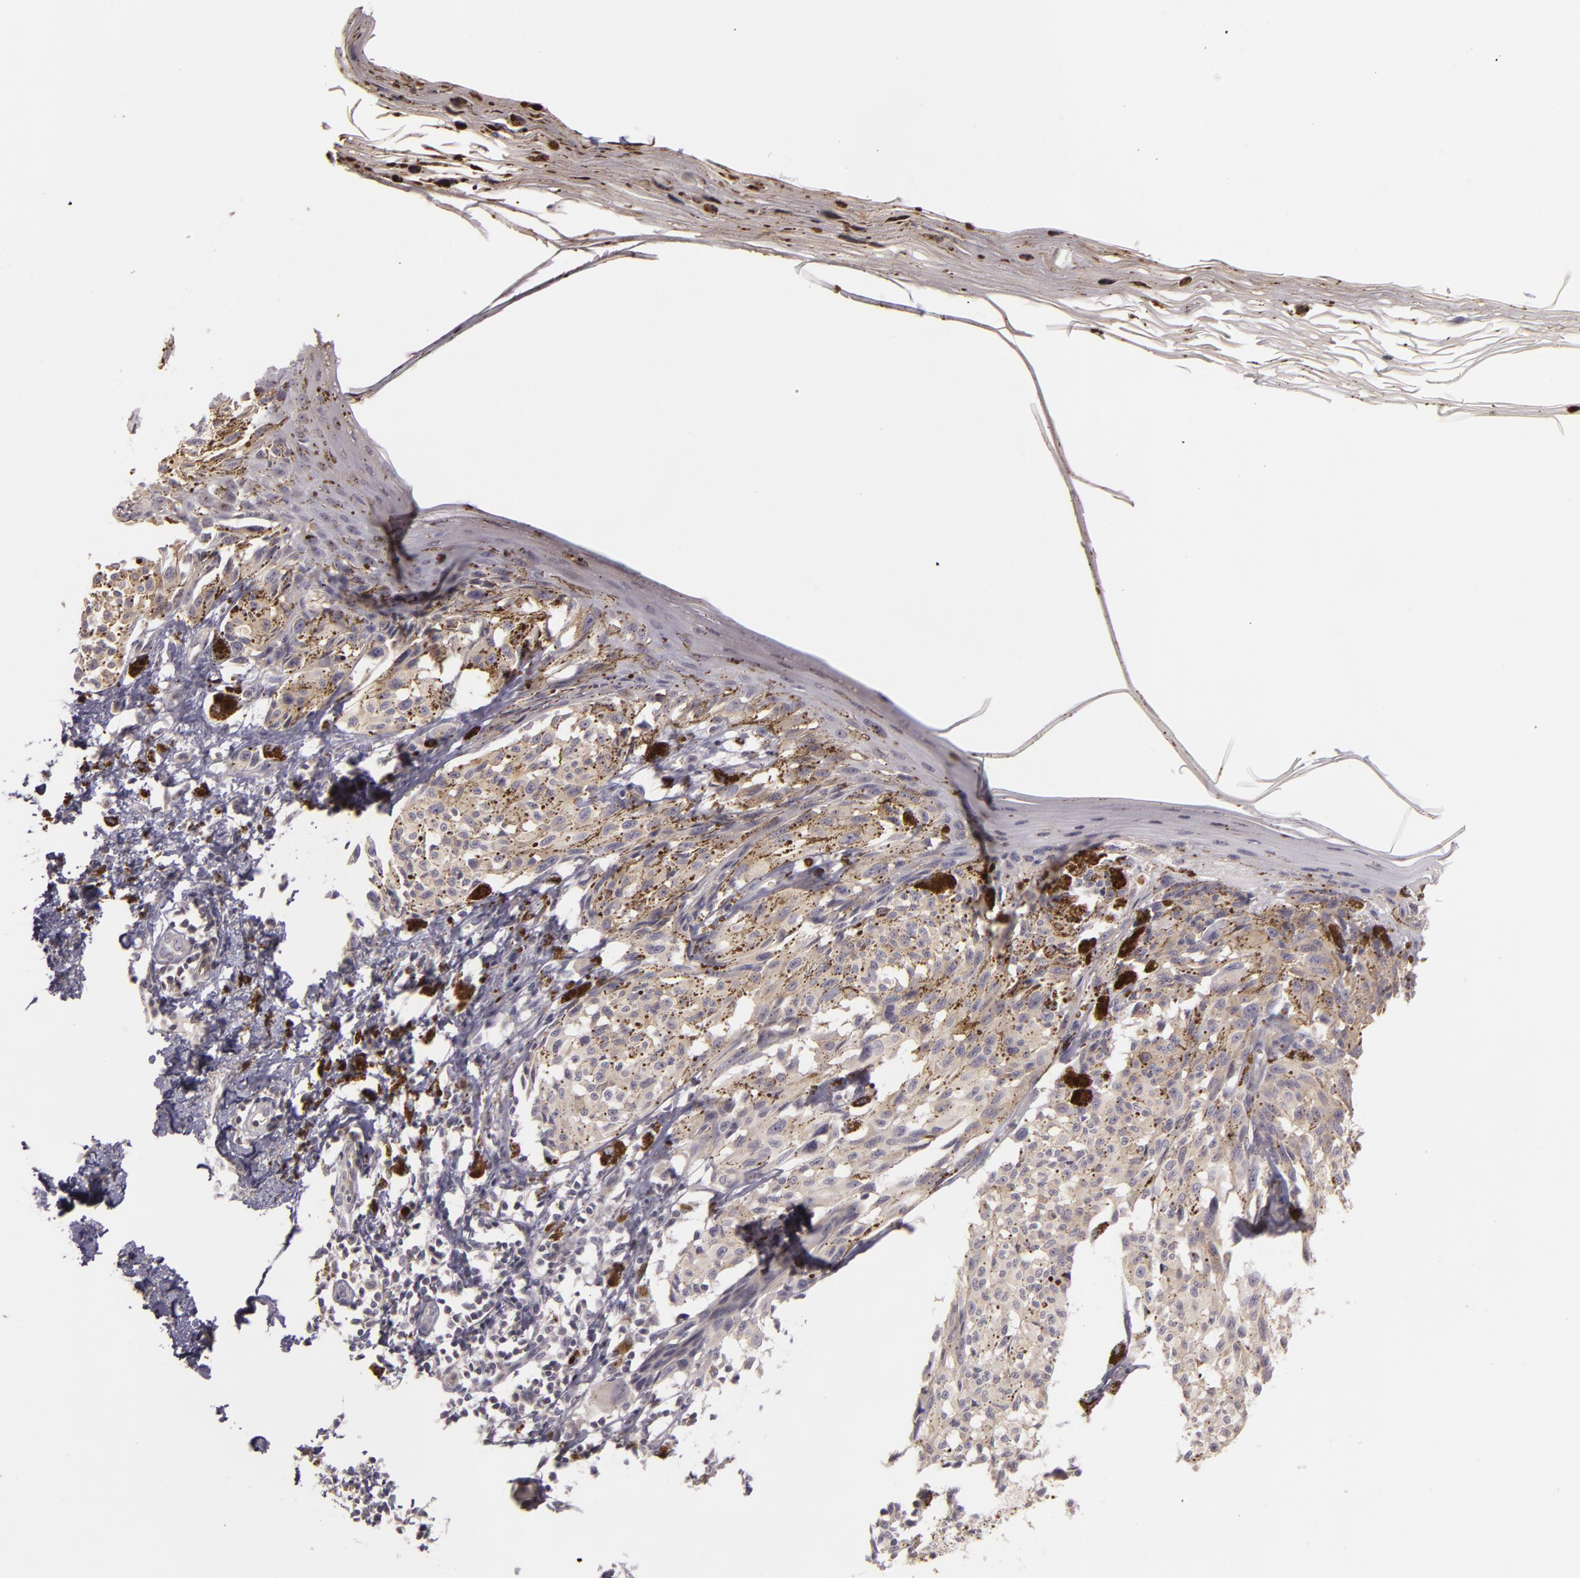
{"staining": {"intensity": "weak", "quantity": "25%-75%", "location": "cytoplasmic/membranous"}, "tissue": "melanoma", "cell_type": "Tumor cells", "image_type": "cancer", "snomed": [{"axis": "morphology", "description": "Malignant melanoma, NOS"}, {"axis": "topography", "description": "Skin"}], "caption": "Approximately 25%-75% of tumor cells in malignant melanoma show weak cytoplasmic/membranous protein positivity as visualized by brown immunohistochemical staining.", "gene": "RALGAPA1", "patient": {"sex": "female", "age": 72}}